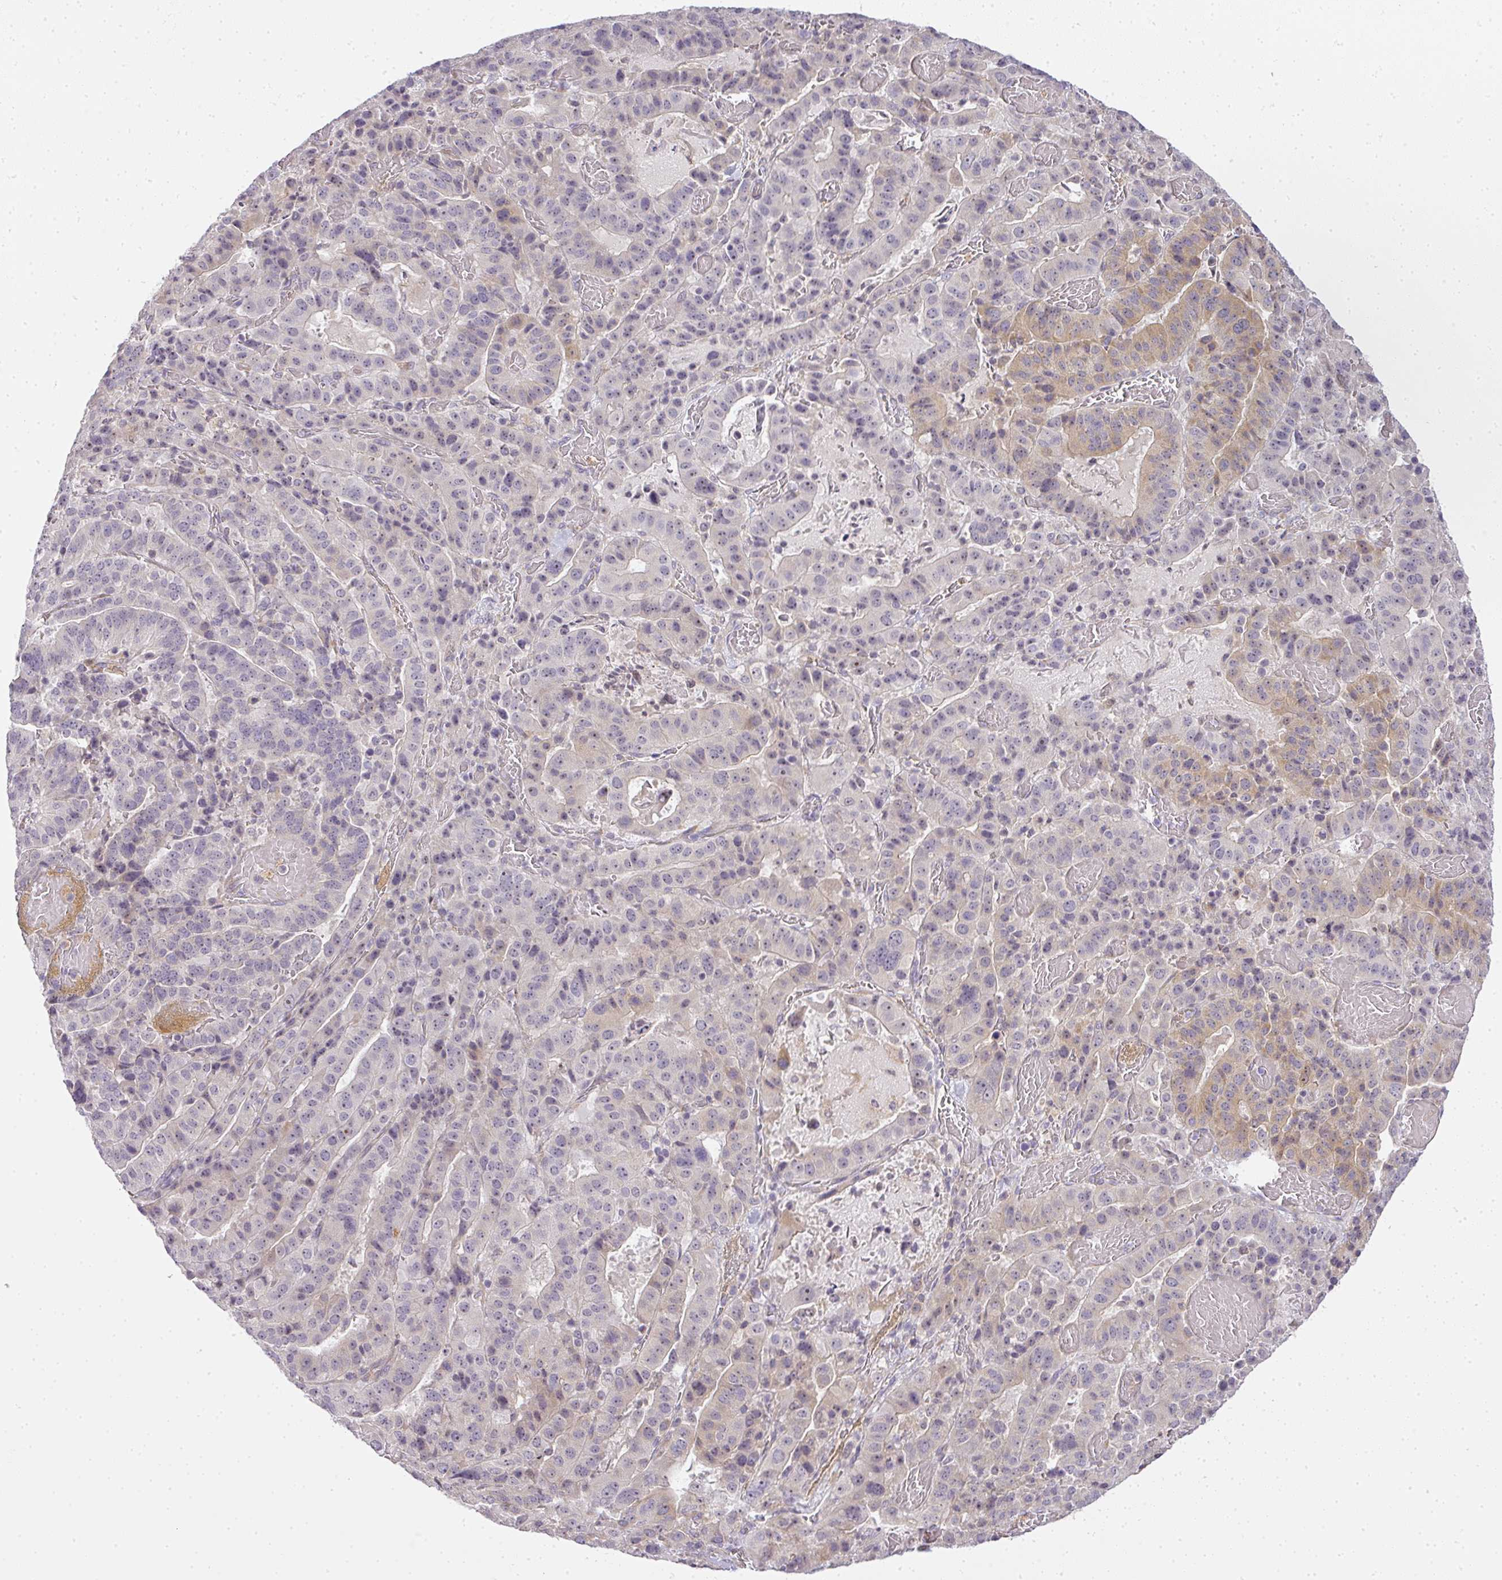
{"staining": {"intensity": "weak", "quantity": "<25%", "location": "cytoplasmic/membranous"}, "tissue": "stomach cancer", "cell_type": "Tumor cells", "image_type": "cancer", "snomed": [{"axis": "morphology", "description": "Adenocarcinoma, NOS"}, {"axis": "topography", "description": "Stomach"}], "caption": "Photomicrograph shows no protein positivity in tumor cells of stomach cancer (adenocarcinoma) tissue.", "gene": "MED19", "patient": {"sex": "male", "age": 48}}